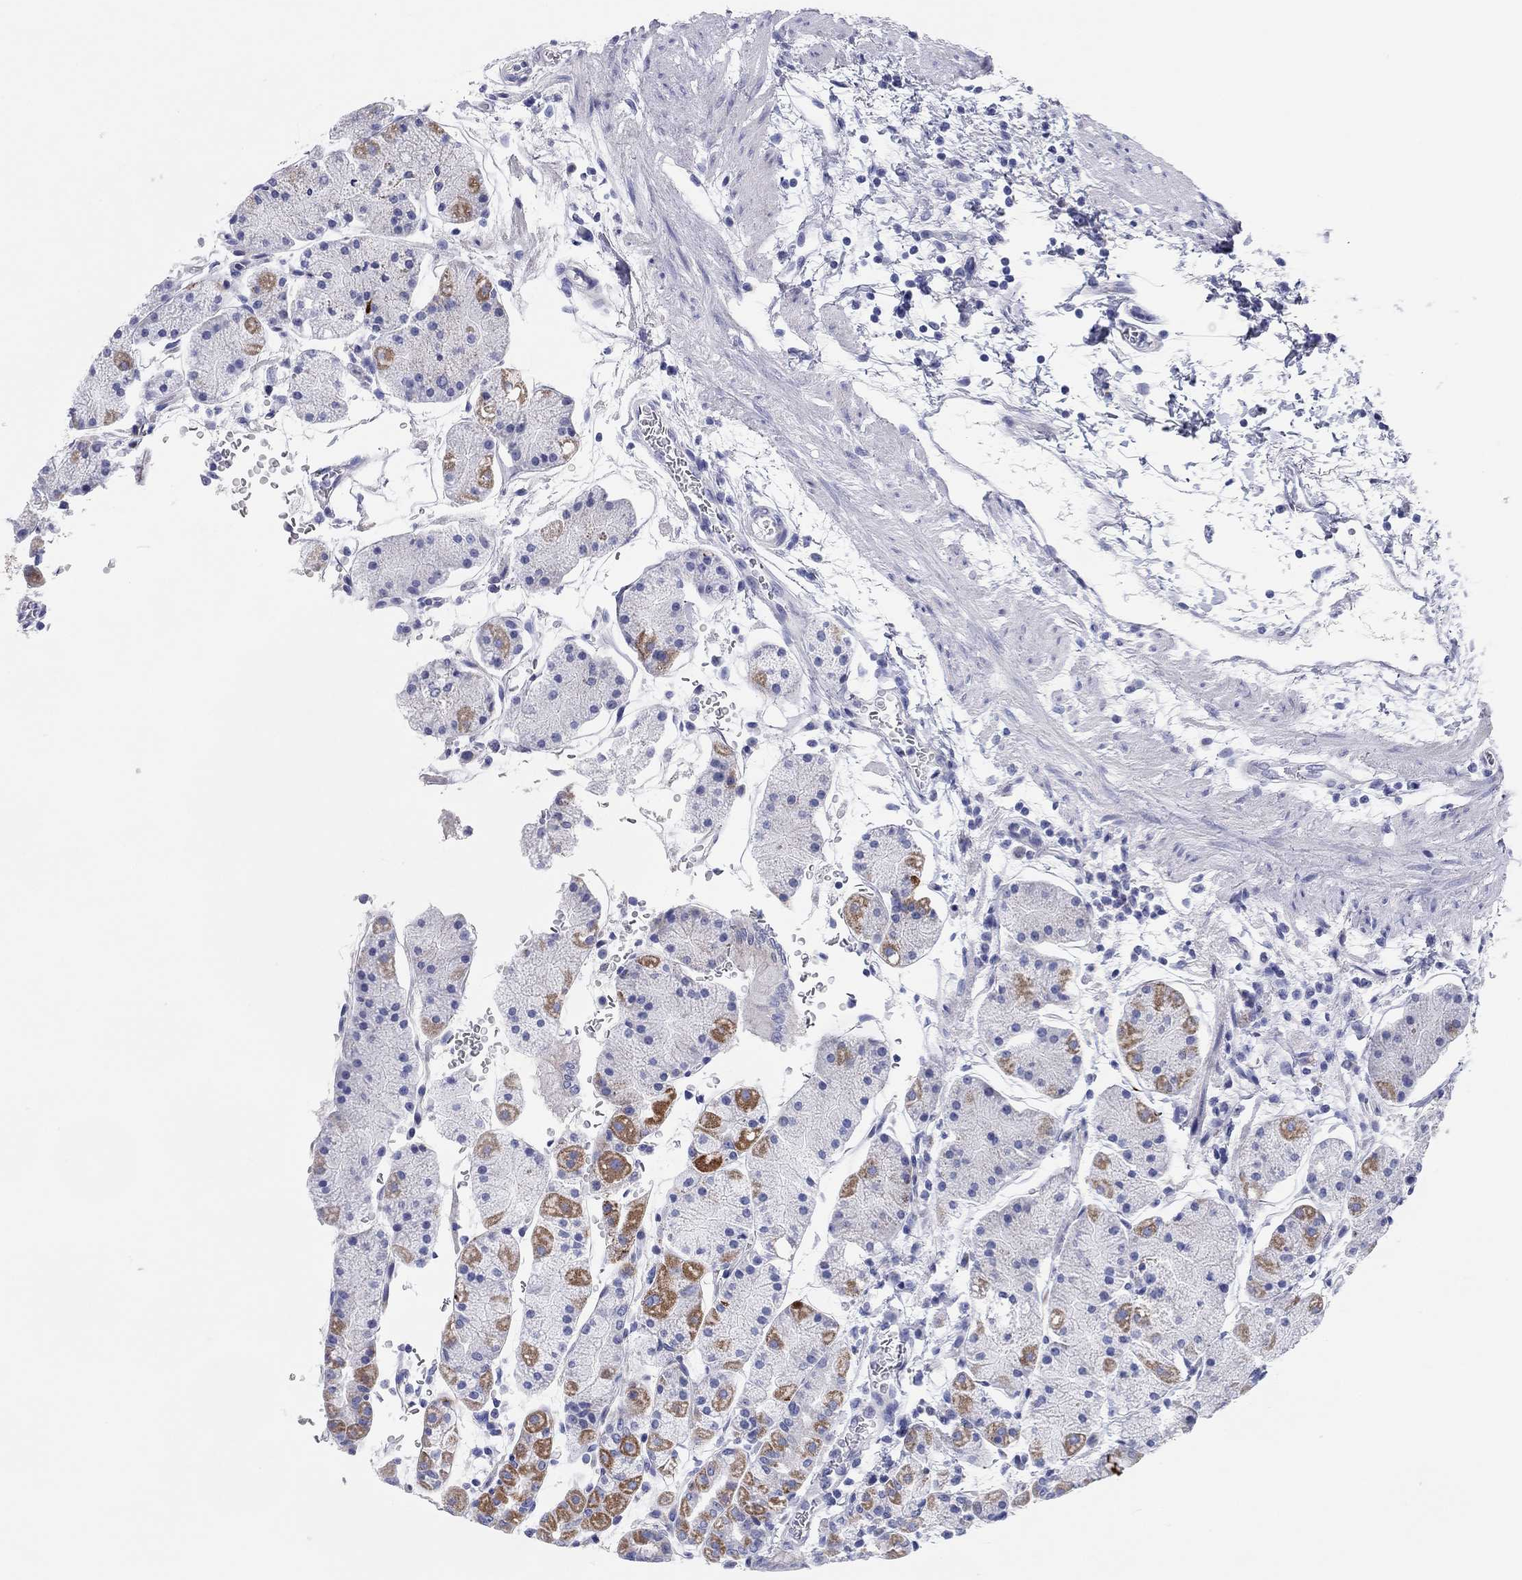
{"staining": {"intensity": "moderate", "quantity": "25%-75%", "location": "cytoplasmic/membranous"}, "tissue": "stomach", "cell_type": "Glandular cells", "image_type": "normal", "snomed": [{"axis": "morphology", "description": "Normal tissue, NOS"}, {"axis": "topography", "description": "Stomach"}], "caption": "Glandular cells exhibit medium levels of moderate cytoplasmic/membranous staining in approximately 25%-75% of cells in normal stomach. The protein of interest is stained brown, and the nuclei are stained in blue (DAB (3,3'-diaminobenzidine) IHC with brightfield microscopy, high magnification).", "gene": "CHI3L2", "patient": {"sex": "male", "age": 54}}